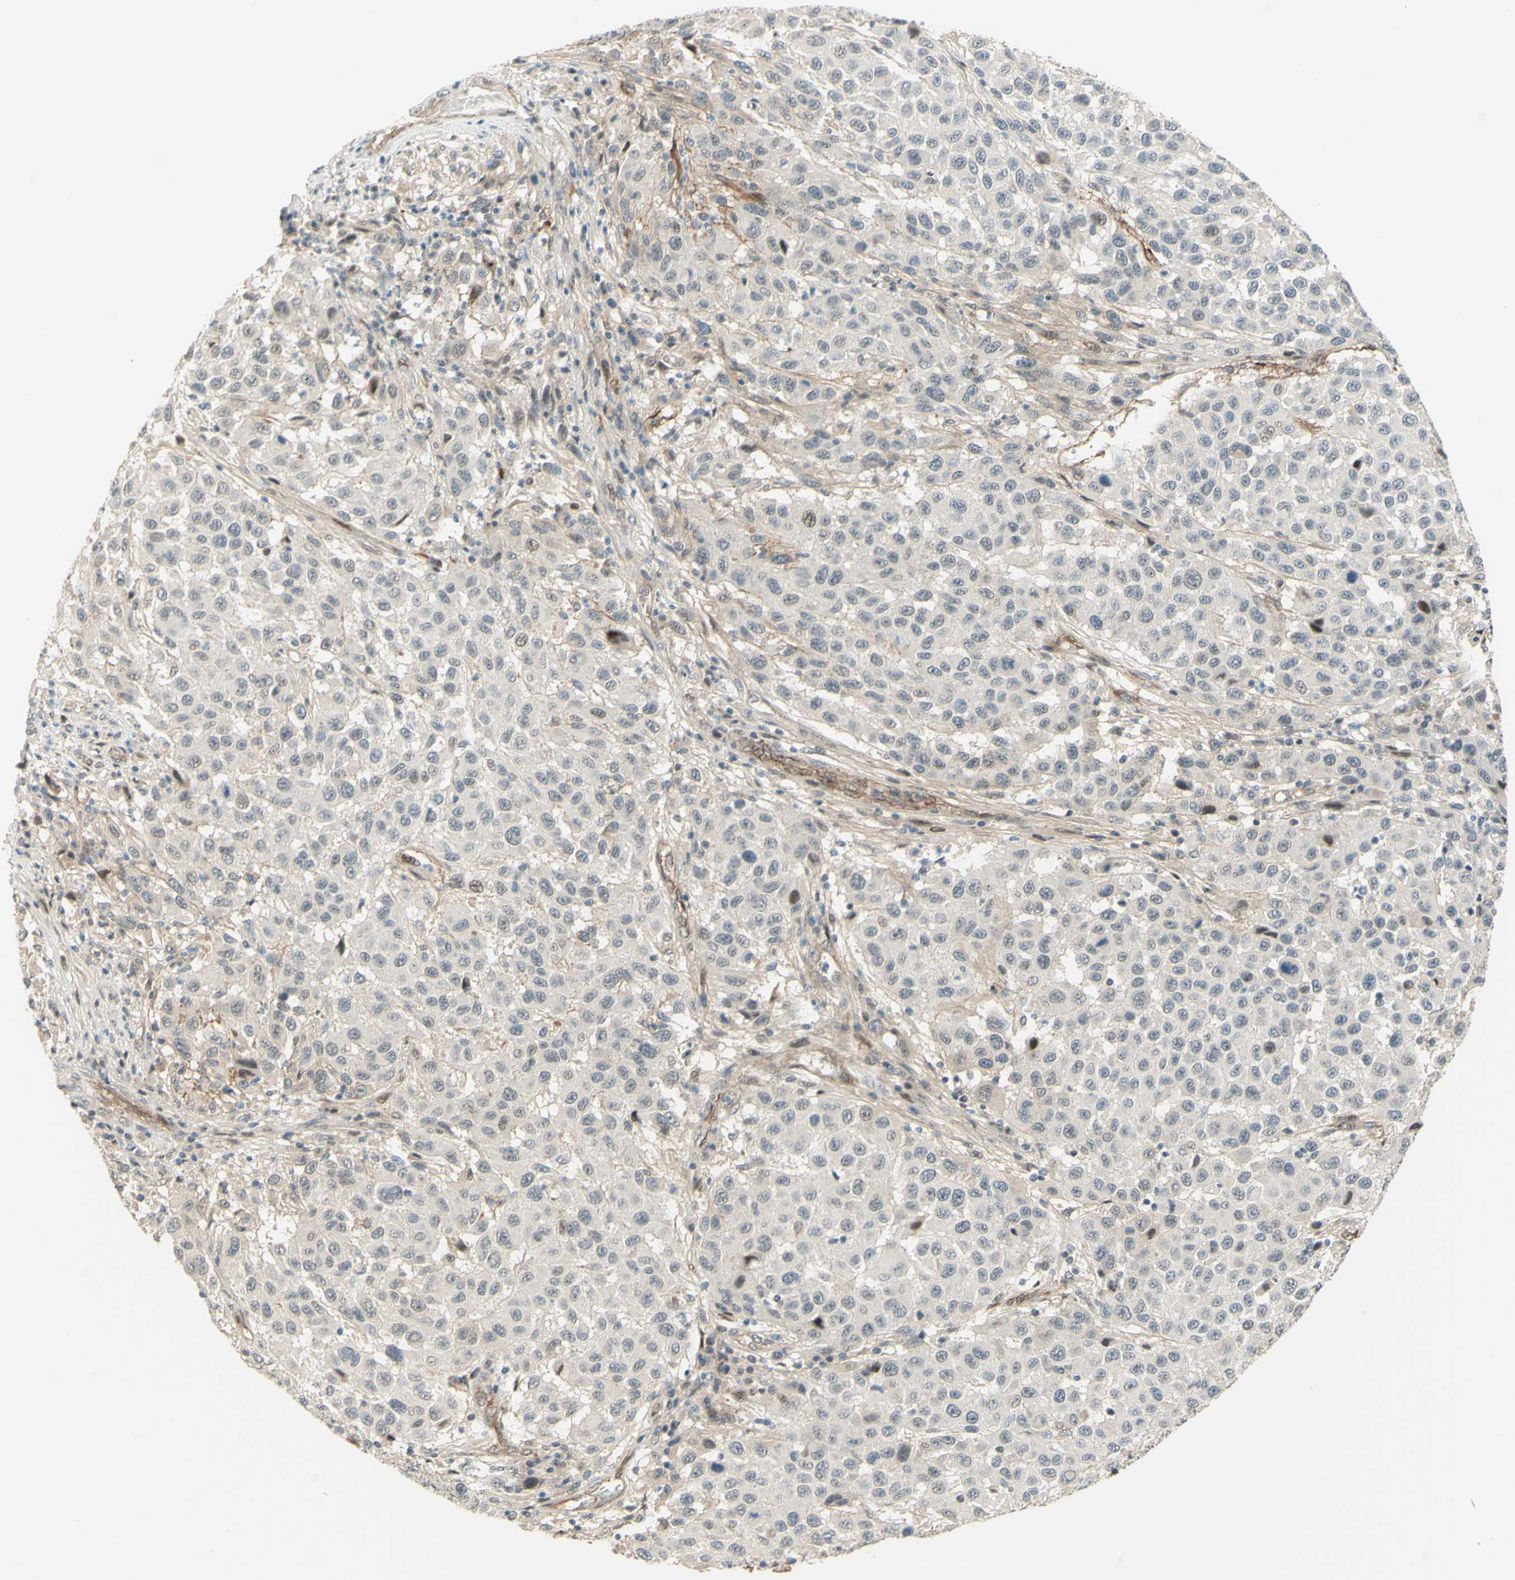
{"staining": {"intensity": "negative", "quantity": "none", "location": "none"}, "tissue": "melanoma", "cell_type": "Tumor cells", "image_type": "cancer", "snomed": [{"axis": "morphology", "description": "Malignant melanoma, Metastatic site"}, {"axis": "topography", "description": "Lymph node"}], "caption": "An image of human malignant melanoma (metastatic site) is negative for staining in tumor cells.", "gene": "ANGPT2", "patient": {"sex": "male", "age": 61}}